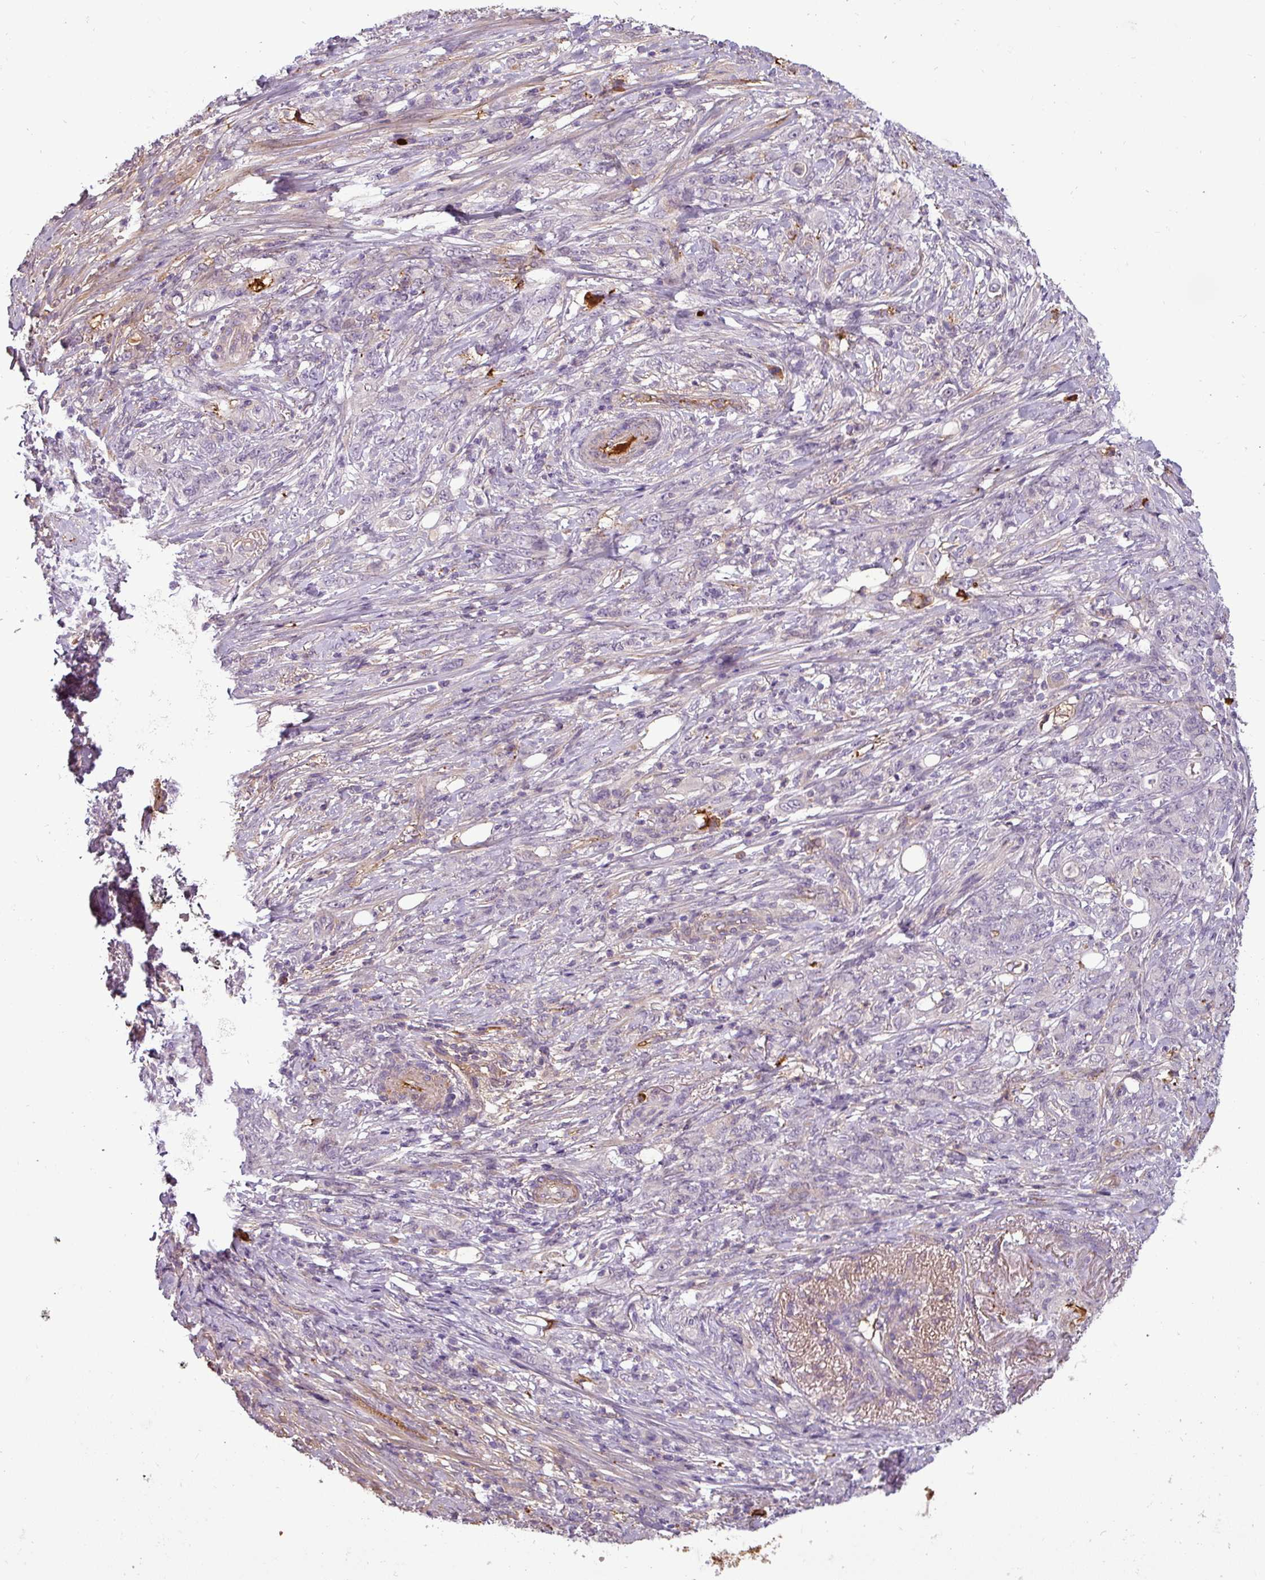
{"staining": {"intensity": "negative", "quantity": "none", "location": "none"}, "tissue": "stomach cancer", "cell_type": "Tumor cells", "image_type": "cancer", "snomed": [{"axis": "morphology", "description": "Adenocarcinoma, NOS"}, {"axis": "topography", "description": "Stomach"}], "caption": "DAB (3,3'-diaminobenzidine) immunohistochemical staining of human stomach cancer (adenocarcinoma) demonstrates no significant staining in tumor cells.", "gene": "APOC1", "patient": {"sex": "female", "age": 79}}